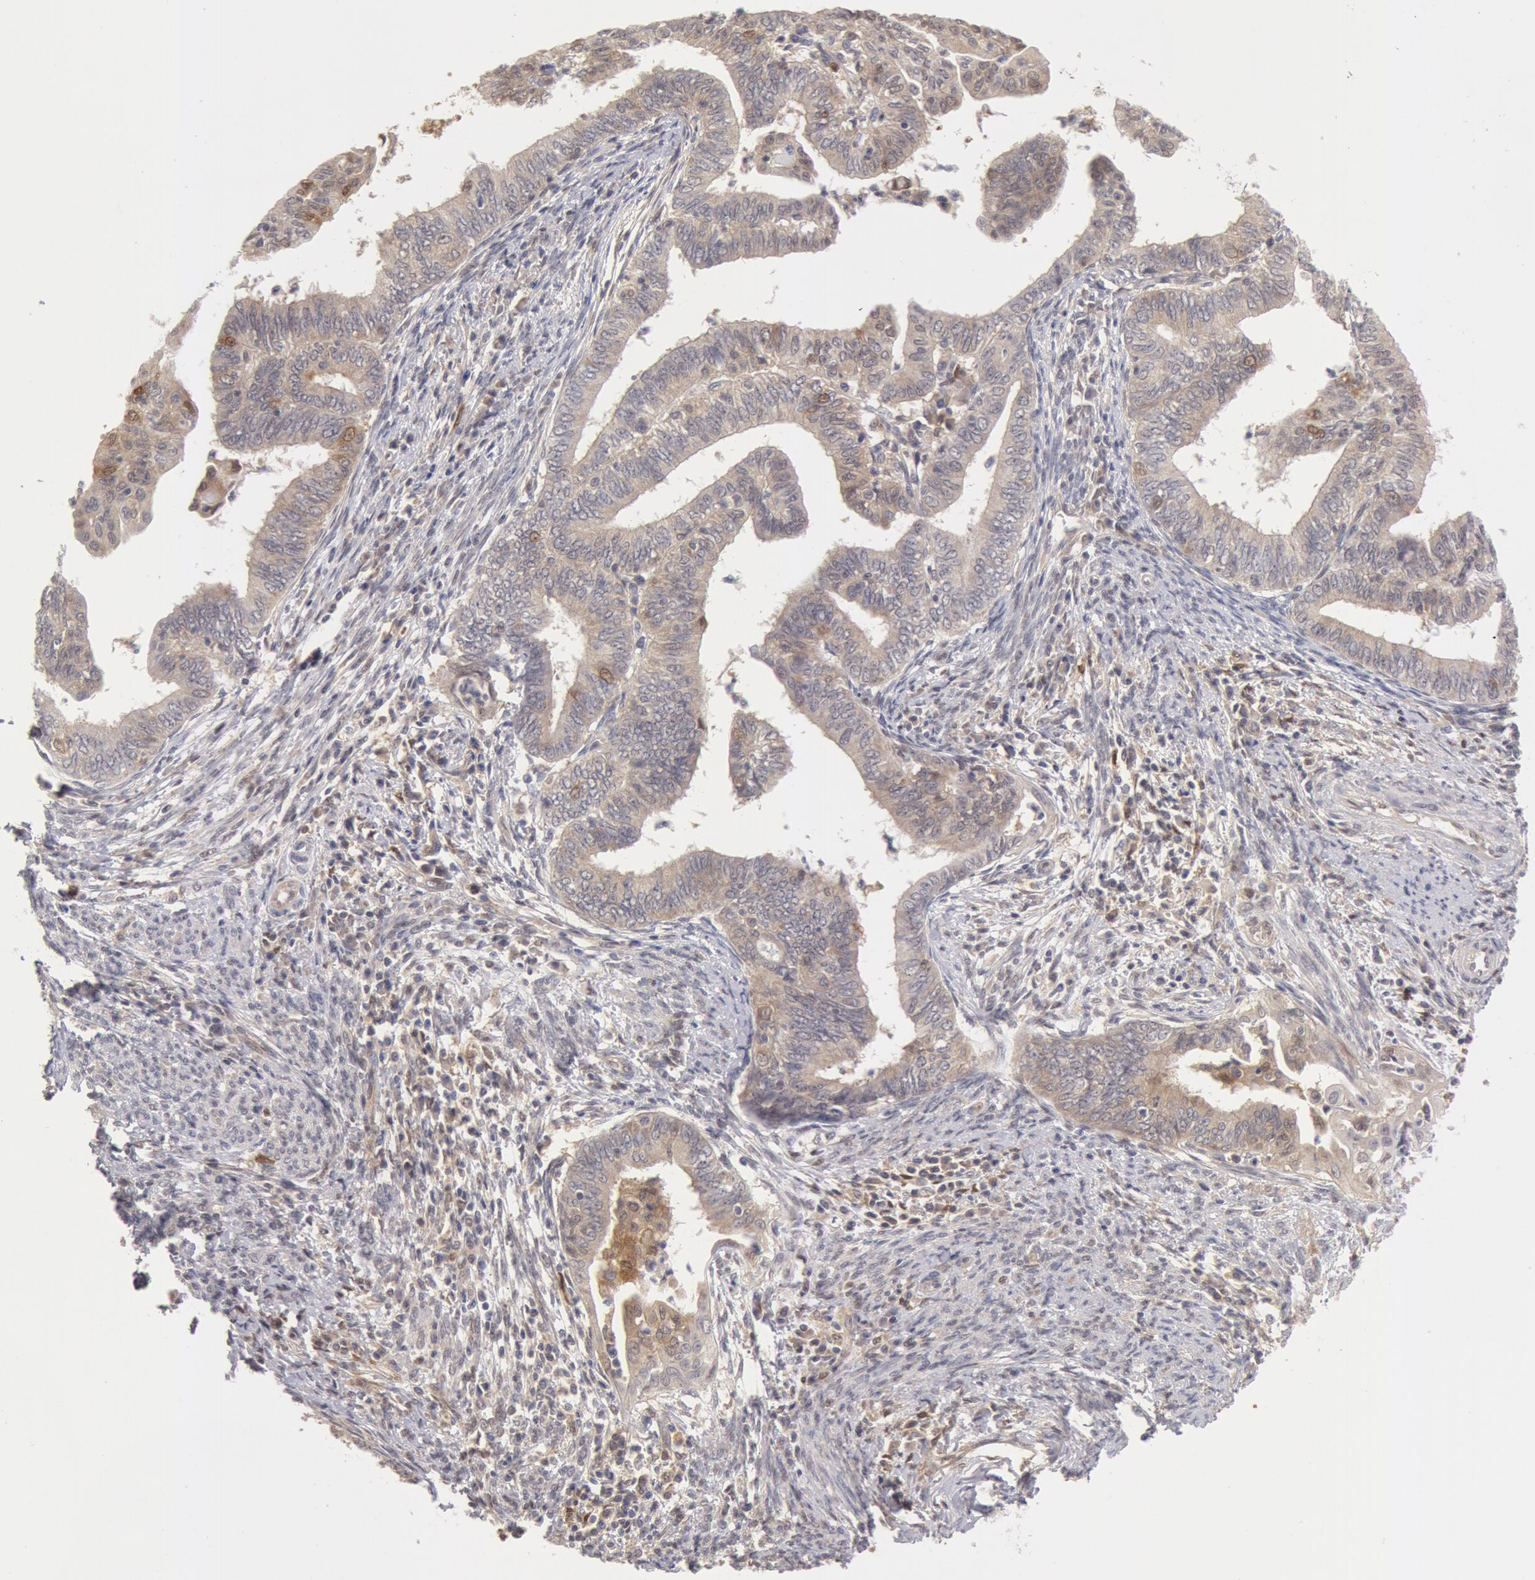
{"staining": {"intensity": "negative", "quantity": "none", "location": "none"}, "tissue": "endometrial cancer", "cell_type": "Tumor cells", "image_type": "cancer", "snomed": [{"axis": "morphology", "description": "Adenocarcinoma, NOS"}, {"axis": "topography", "description": "Endometrium"}], "caption": "This is a image of immunohistochemistry (IHC) staining of endometrial cancer (adenocarcinoma), which shows no staining in tumor cells. The staining was performed using DAB (3,3'-diaminobenzidine) to visualize the protein expression in brown, while the nuclei were stained in blue with hematoxylin (Magnification: 20x).", "gene": "TXNRD1", "patient": {"sex": "female", "age": 66}}